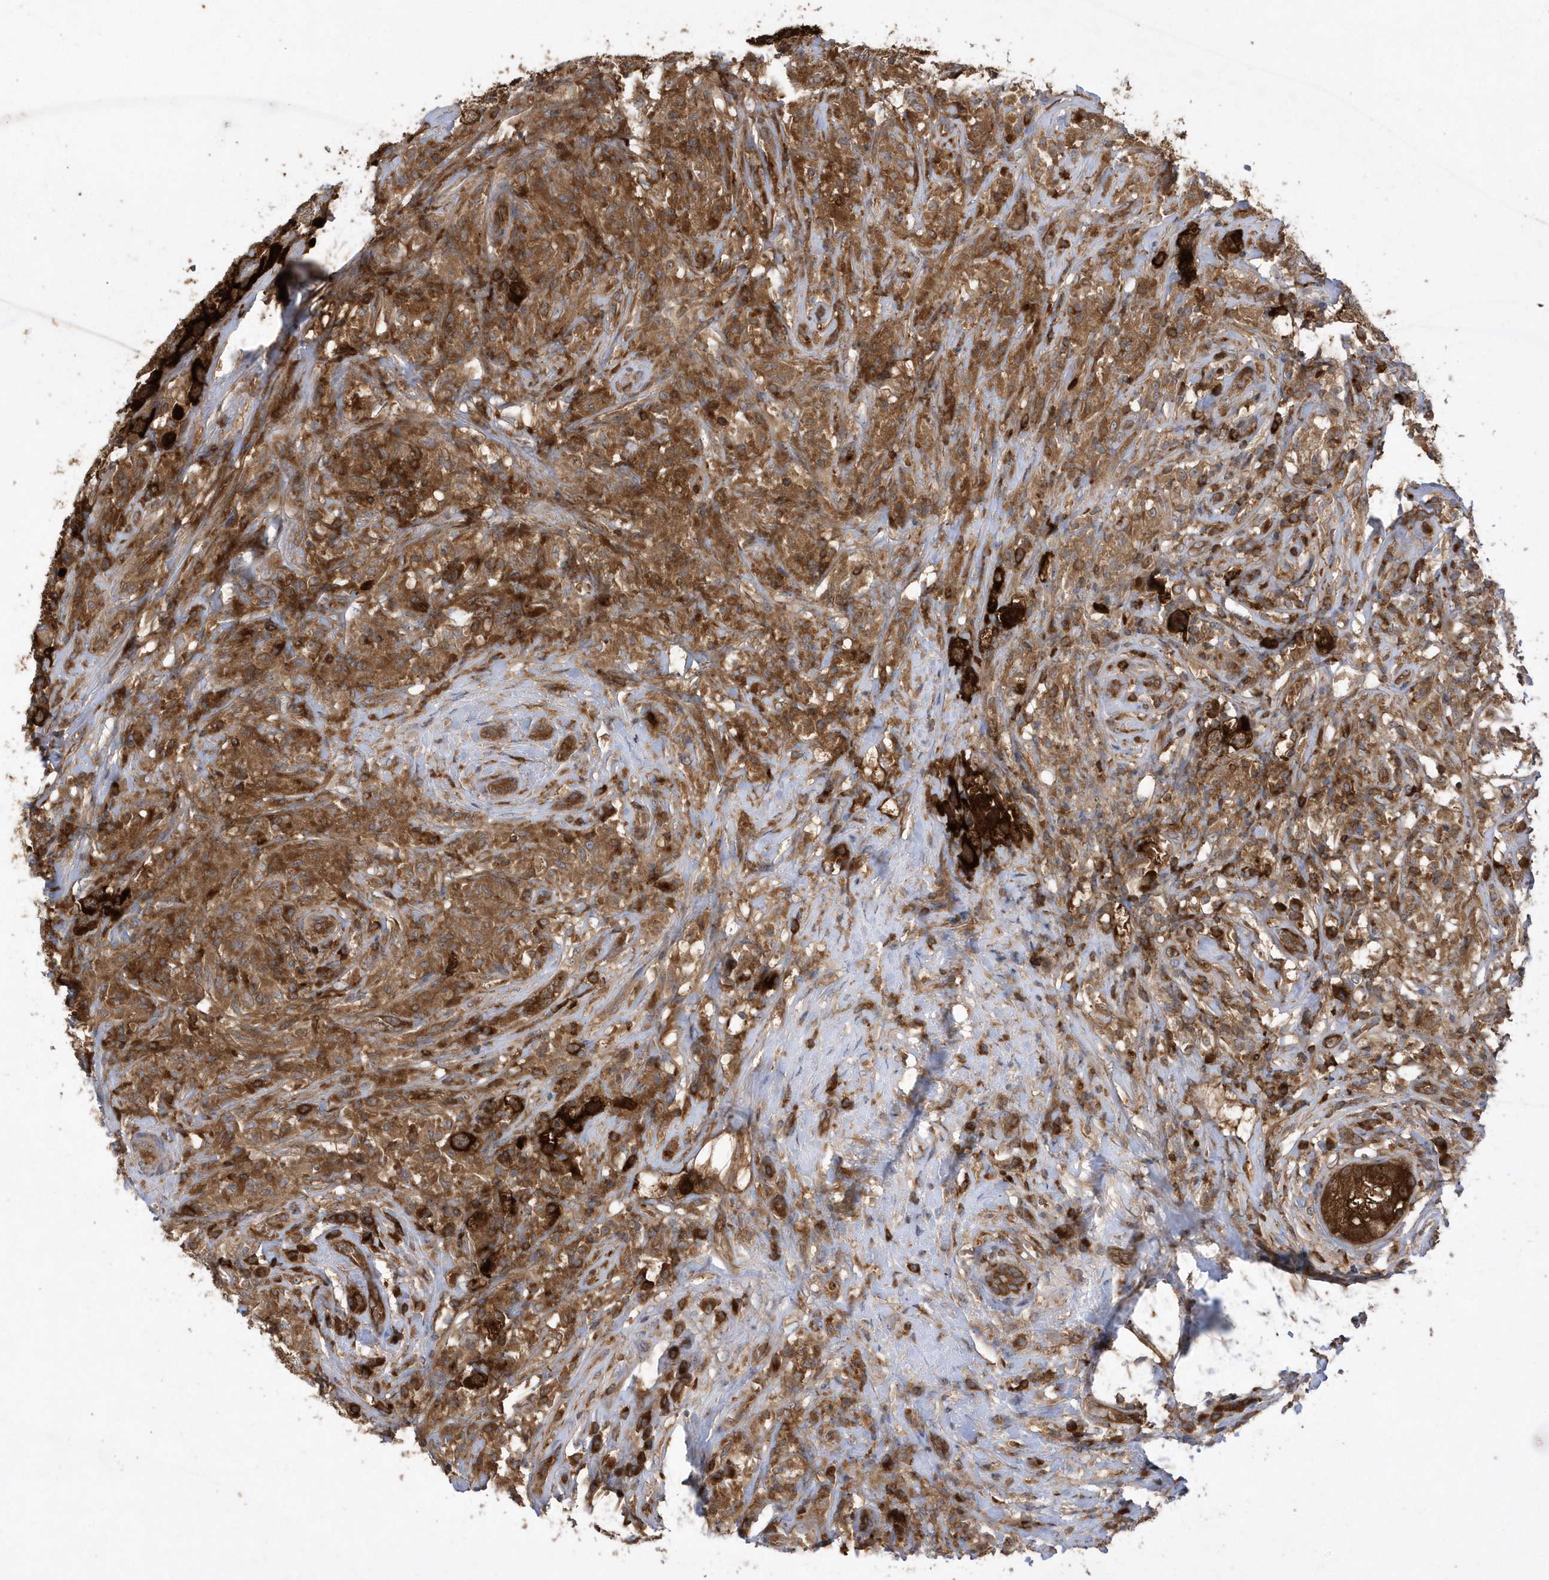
{"staining": {"intensity": "moderate", "quantity": ">75%", "location": "cytoplasmic/membranous"}, "tissue": "testis cancer", "cell_type": "Tumor cells", "image_type": "cancer", "snomed": [{"axis": "morphology", "description": "Seminoma, NOS"}, {"axis": "topography", "description": "Testis"}], "caption": "Moderate cytoplasmic/membranous positivity for a protein is identified in about >75% of tumor cells of testis seminoma using immunohistochemistry (IHC).", "gene": "PAICS", "patient": {"sex": "male", "age": 49}}